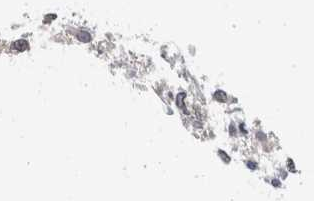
{"staining": {"intensity": "moderate", "quantity": ">75%", "location": "cytoplasmic/membranous"}, "tissue": "breast cancer", "cell_type": "Tumor cells", "image_type": "cancer", "snomed": [{"axis": "morphology", "description": "Normal tissue, NOS"}, {"axis": "morphology", "description": "Duct carcinoma"}, {"axis": "topography", "description": "Breast"}], "caption": "There is medium levels of moderate cytoplasmic/membranous expression in tumor cells of infiltrating ductal carcinoma (breast), as demonstrated by immunohistochemical staining (brown color).", "gene": "C17orf97", "patient": {"sex": "female", "age": 43}}